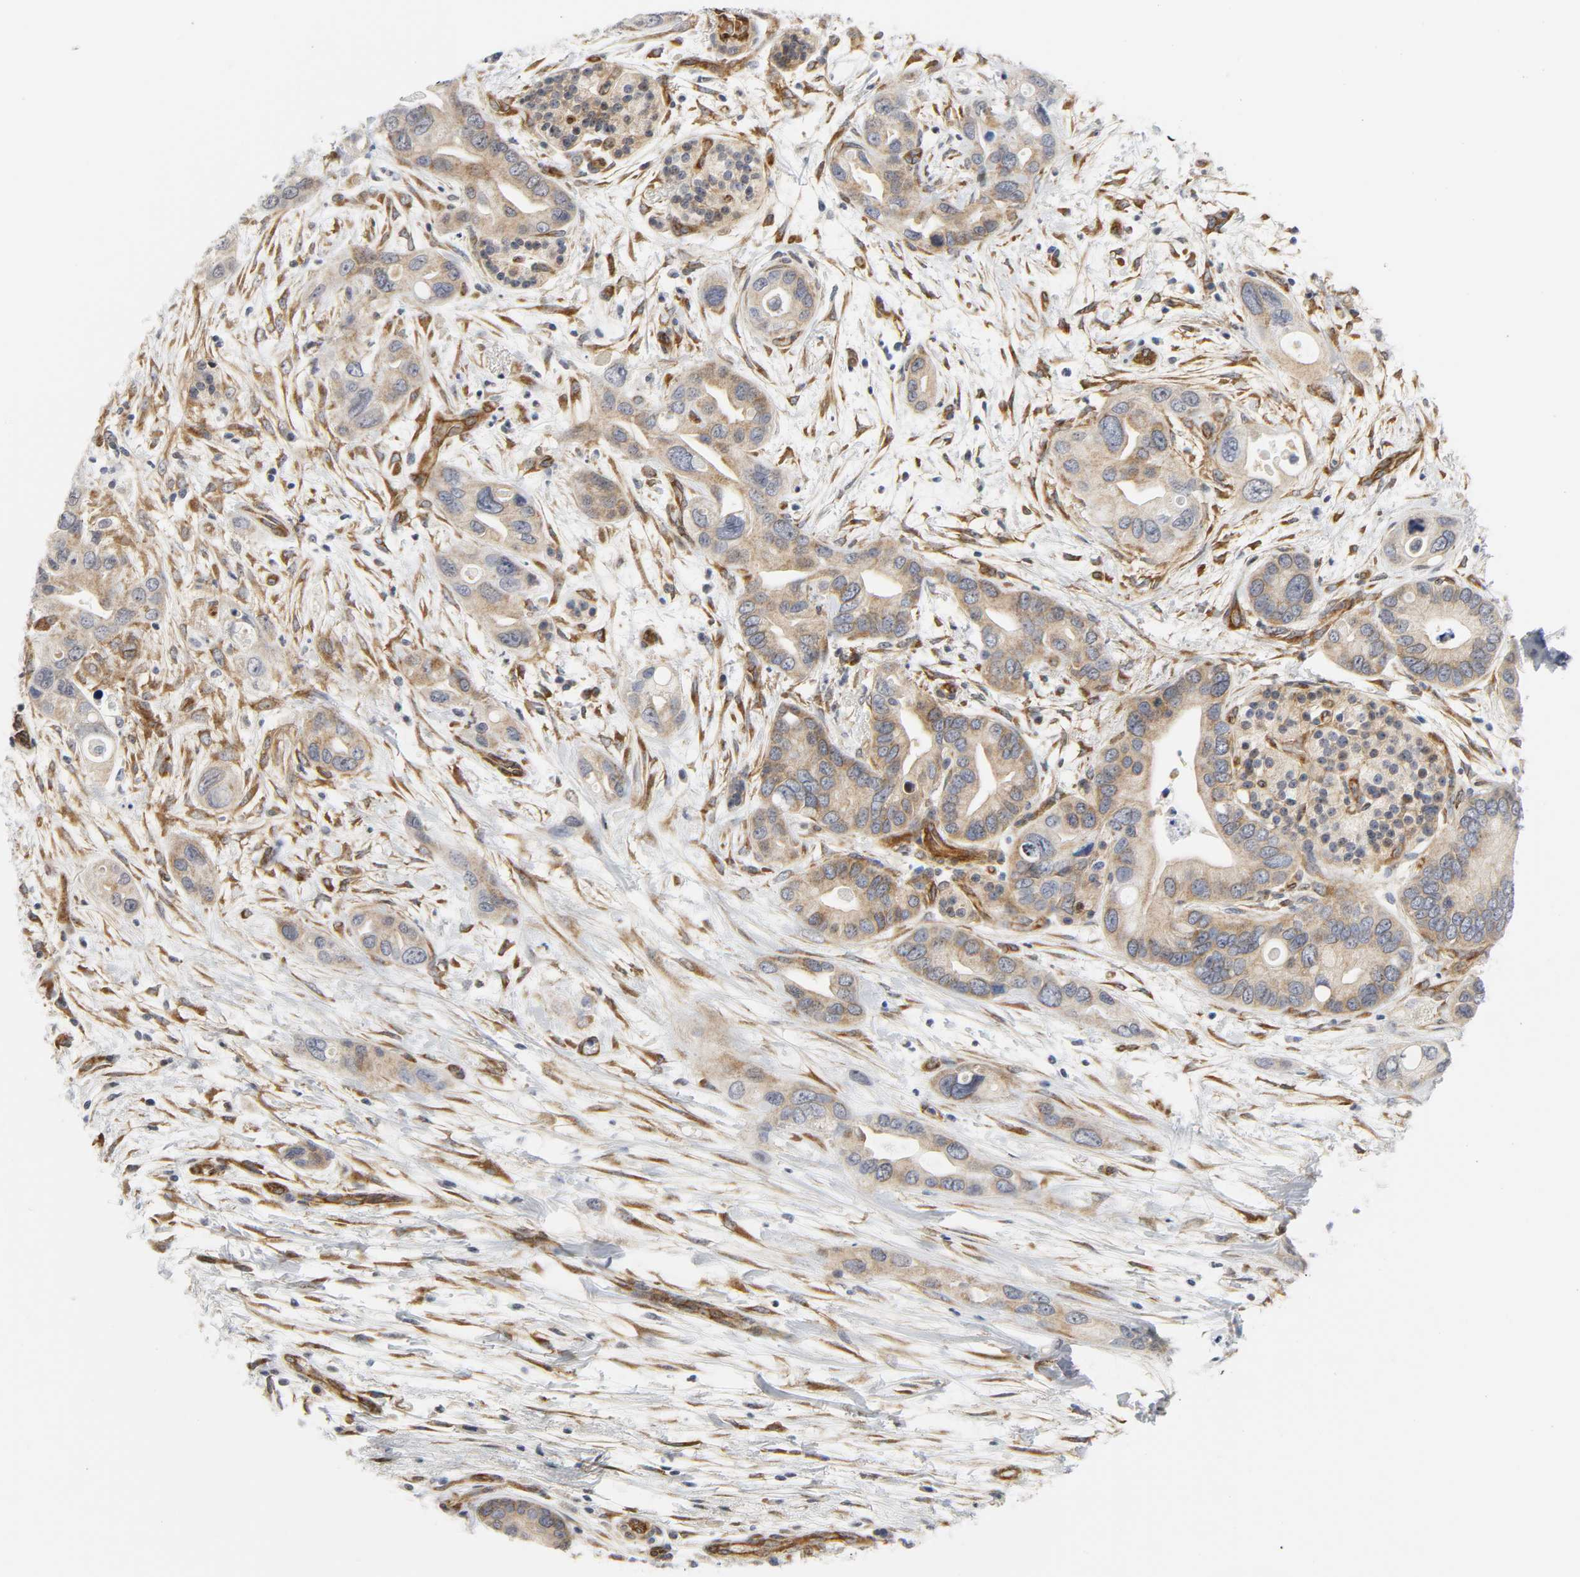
{"staining": {"intensity": "weak", "quantity": ">75%", "location": "cytoplasmic/membranous"}, "tissue": "pancreatic cancer", "cell_type": "Tumor cells", "image_type": "cancer", "snomed": [{"axis": "morphology", "description": "Adenocarcinoma, NOS"}, {"axis": "topography", "description": "Pancreas"}], "caption": "IHC of human pancreatic cancer (adenocarcinoma) shows low levels of weak cytoplasmic/membranous positivity in approximately >75% of tumor cells. Nuclei are stained in blue.", "gene": "DOCK1", "patient": {"sex": "female", "age": 77}}